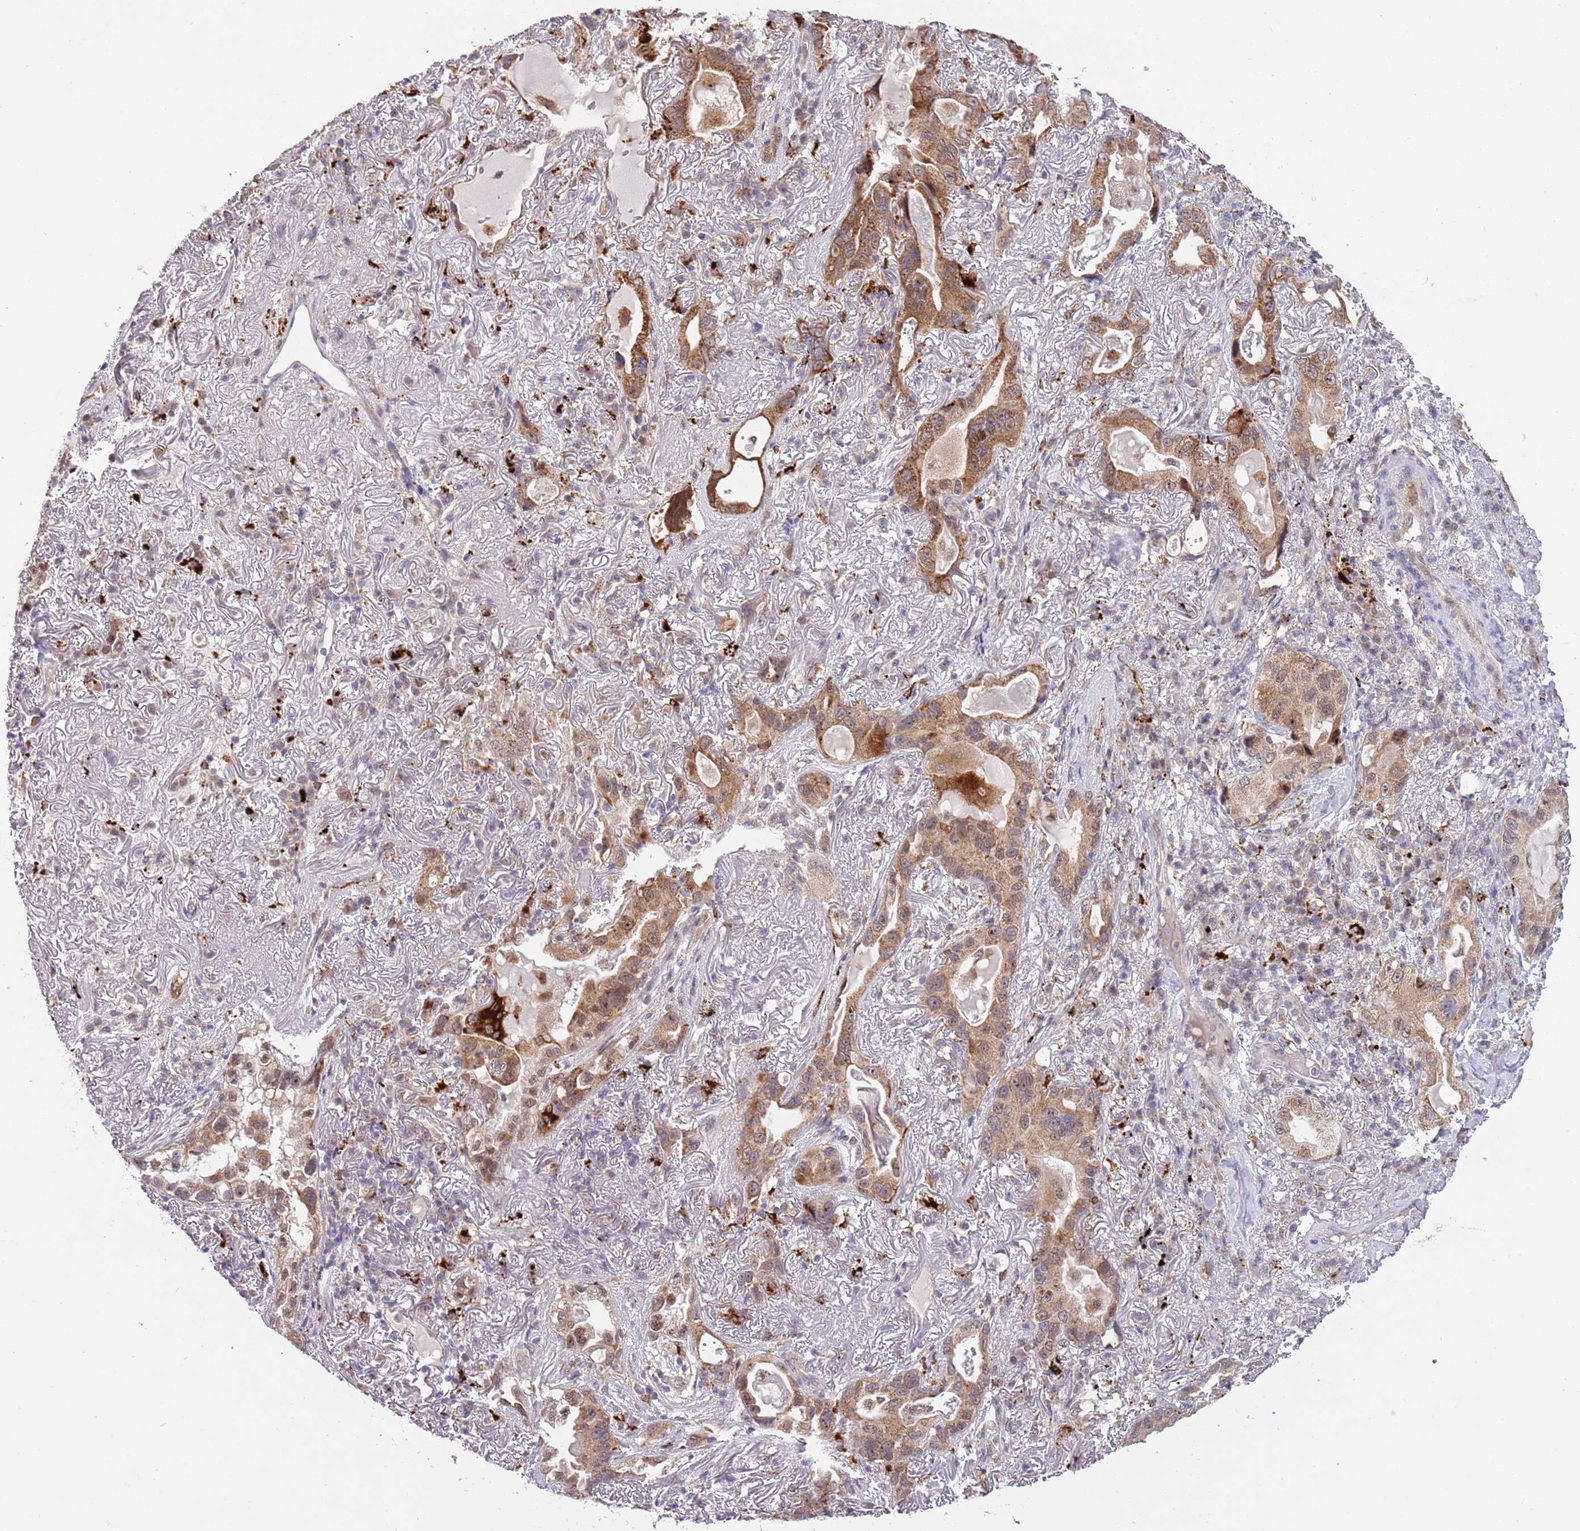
{"staining": {"intensity": "moderate", "quantity": ">75%", "location": "cytoplasmic/membranous,nuclear"}, "tissue": "lung cancer", "cell_type": "Tumor cells", "image_type": "cancer", "snomed": [{"axis": "morphology", "description": "Adenocarcinoma, NOS"}, {"axis": "topography", "description": "Lung"}], "caption": "Protein staining by immunohistochemistry exhibits moderate cytoplasmic/membranous and nuclear expression in about >75% of tumor cells in lung cancer (adenocarcinoma).", "gene": "TRIM27", "patient": {"sex": "female", "age": 69}}